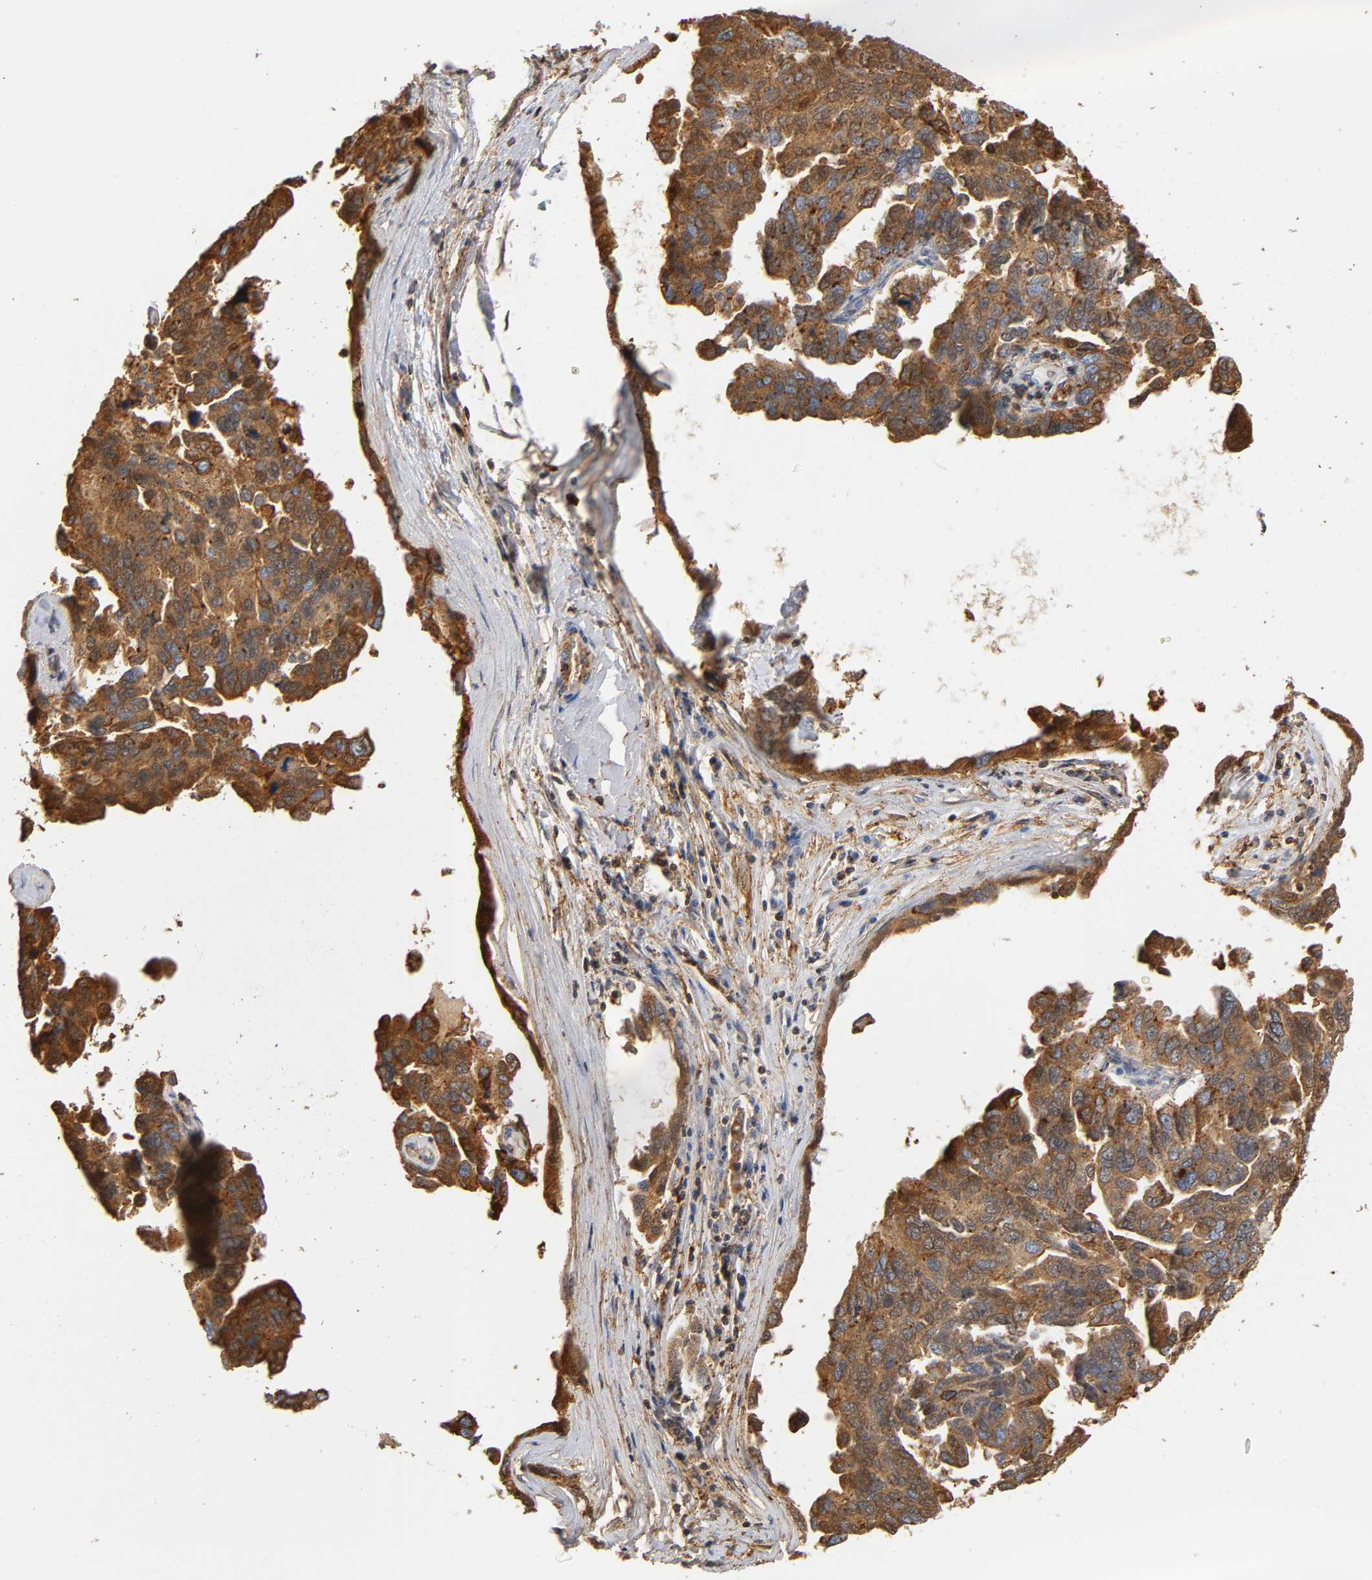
{"staining": {"intensity": "moderate", "quantity": ">75%", "location": "cytoplasmic/membranous"}, "tissue": "ovarian cancer", "cell_type": "Tumor cells", "image_type": "cancer", "snomed": [{"axis": "morphology", "description": "Cystadenocarcinoma, serous, NOS"}, {"axis": "topography", "description": "Ovary"}], "caption": "High-power microscopy captured an immunohistochemistry (IHC) micrograph of ovarian cancer, revealing moderate cytoplasmic/membranous expression in about >75% of tumor cells. The staining is performed using DAB (3,3'-diaminobenzidine) brown chromogen to label protein expression. The nuclei are counter-stained blue using hematoxylin.", "gene": "ANXA11", "patient": {"sex": "female", "age": 64}}